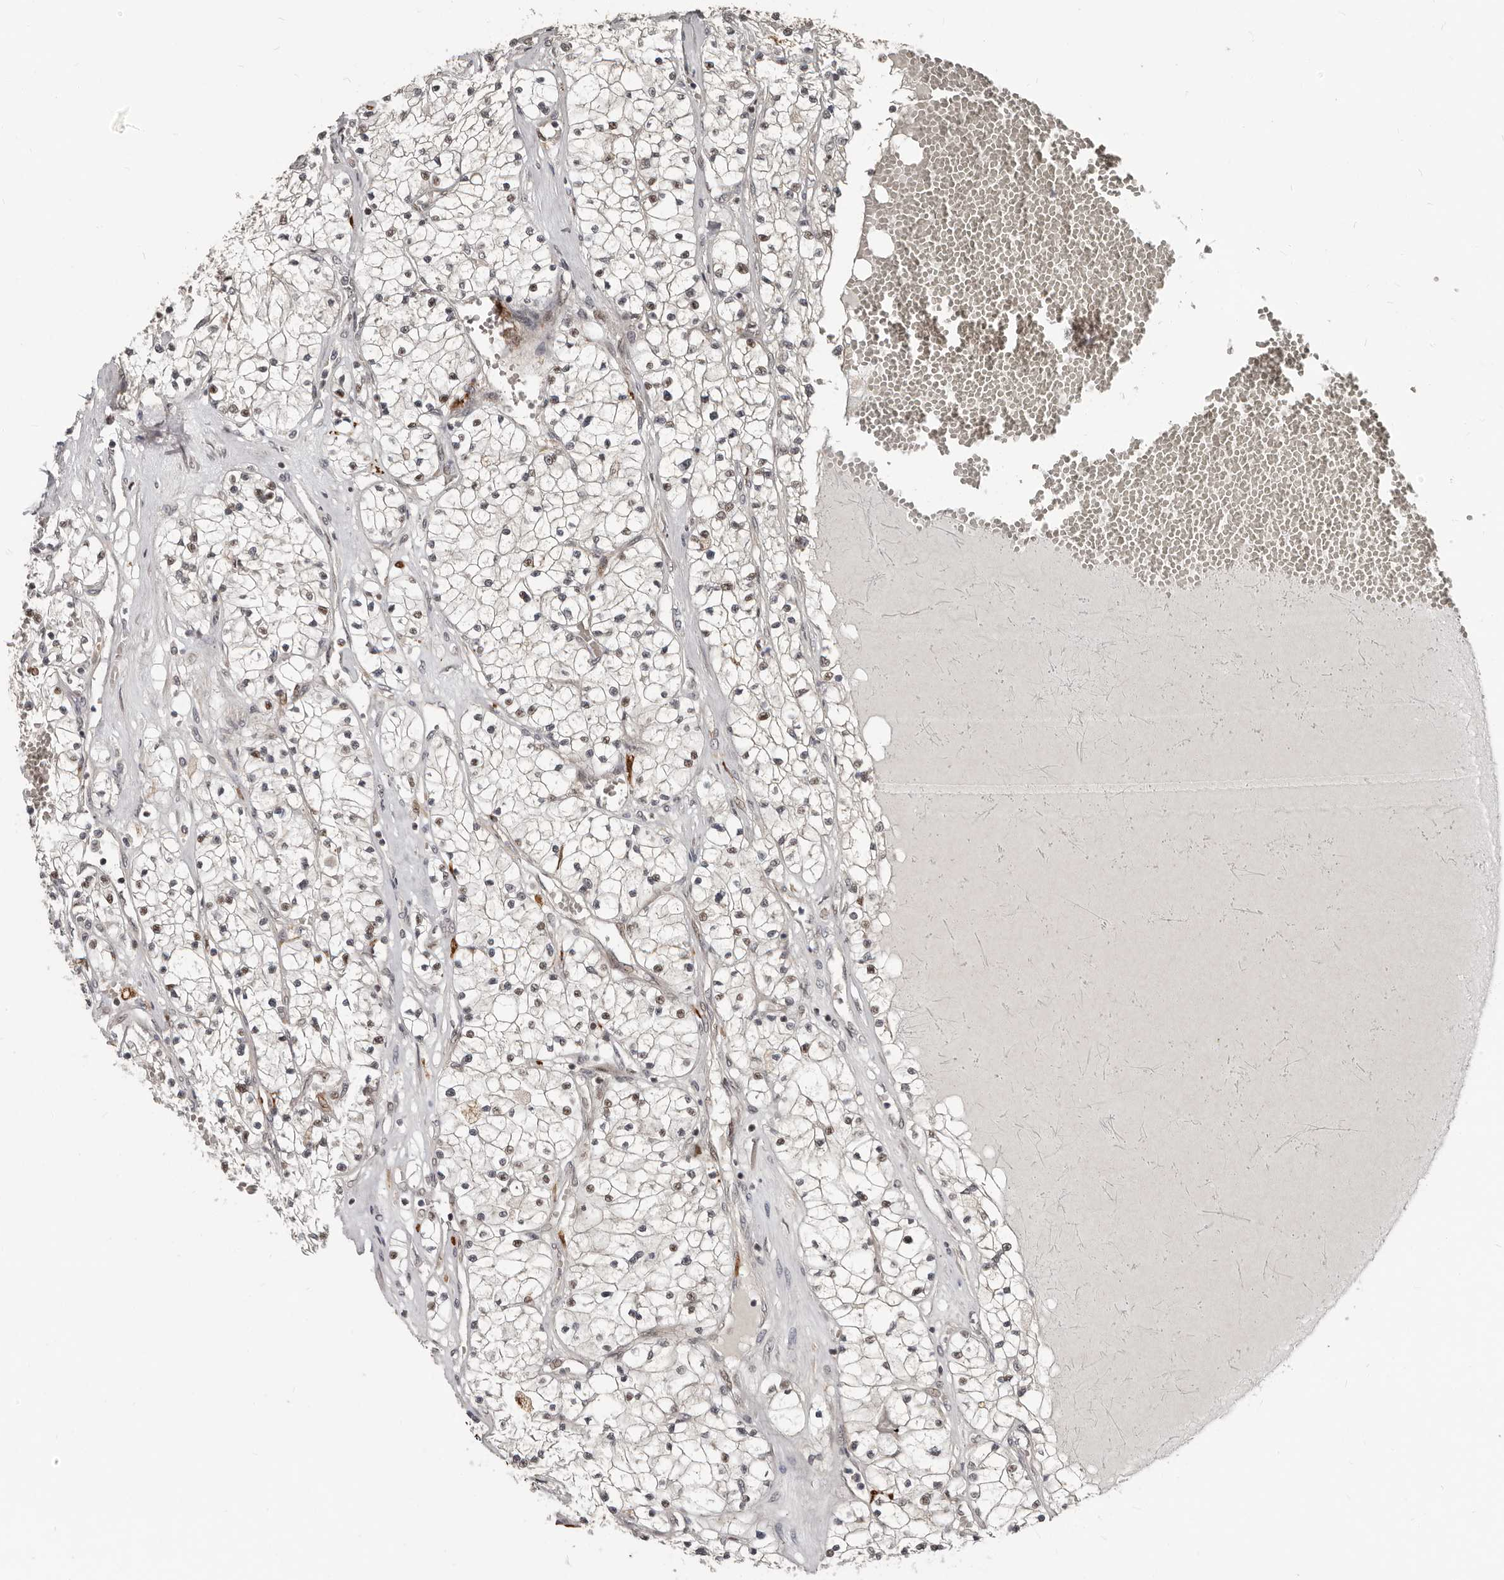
{"staining": {"intensity": "negative", "quantity": "none", "location": "none"}, "tissue": "renal cancer", "cell_type": "Tumor cells", "image_type": "cancer", "snomed": [{"axis": "morphology", "description": "Normal tissue, NOS"}, {"axis": "morphology", "description": "Adenocarcinoma, NOS"}, {"axis": "topography", "description": "Kidney"}], "caption": "This is an immunohistochemistry (IHC) image of human renal cancer (adenocarcinoma). There is no expression in tumor cells.", "gene": "APOL6", "patient": {"sex": "male", "age": 68}}